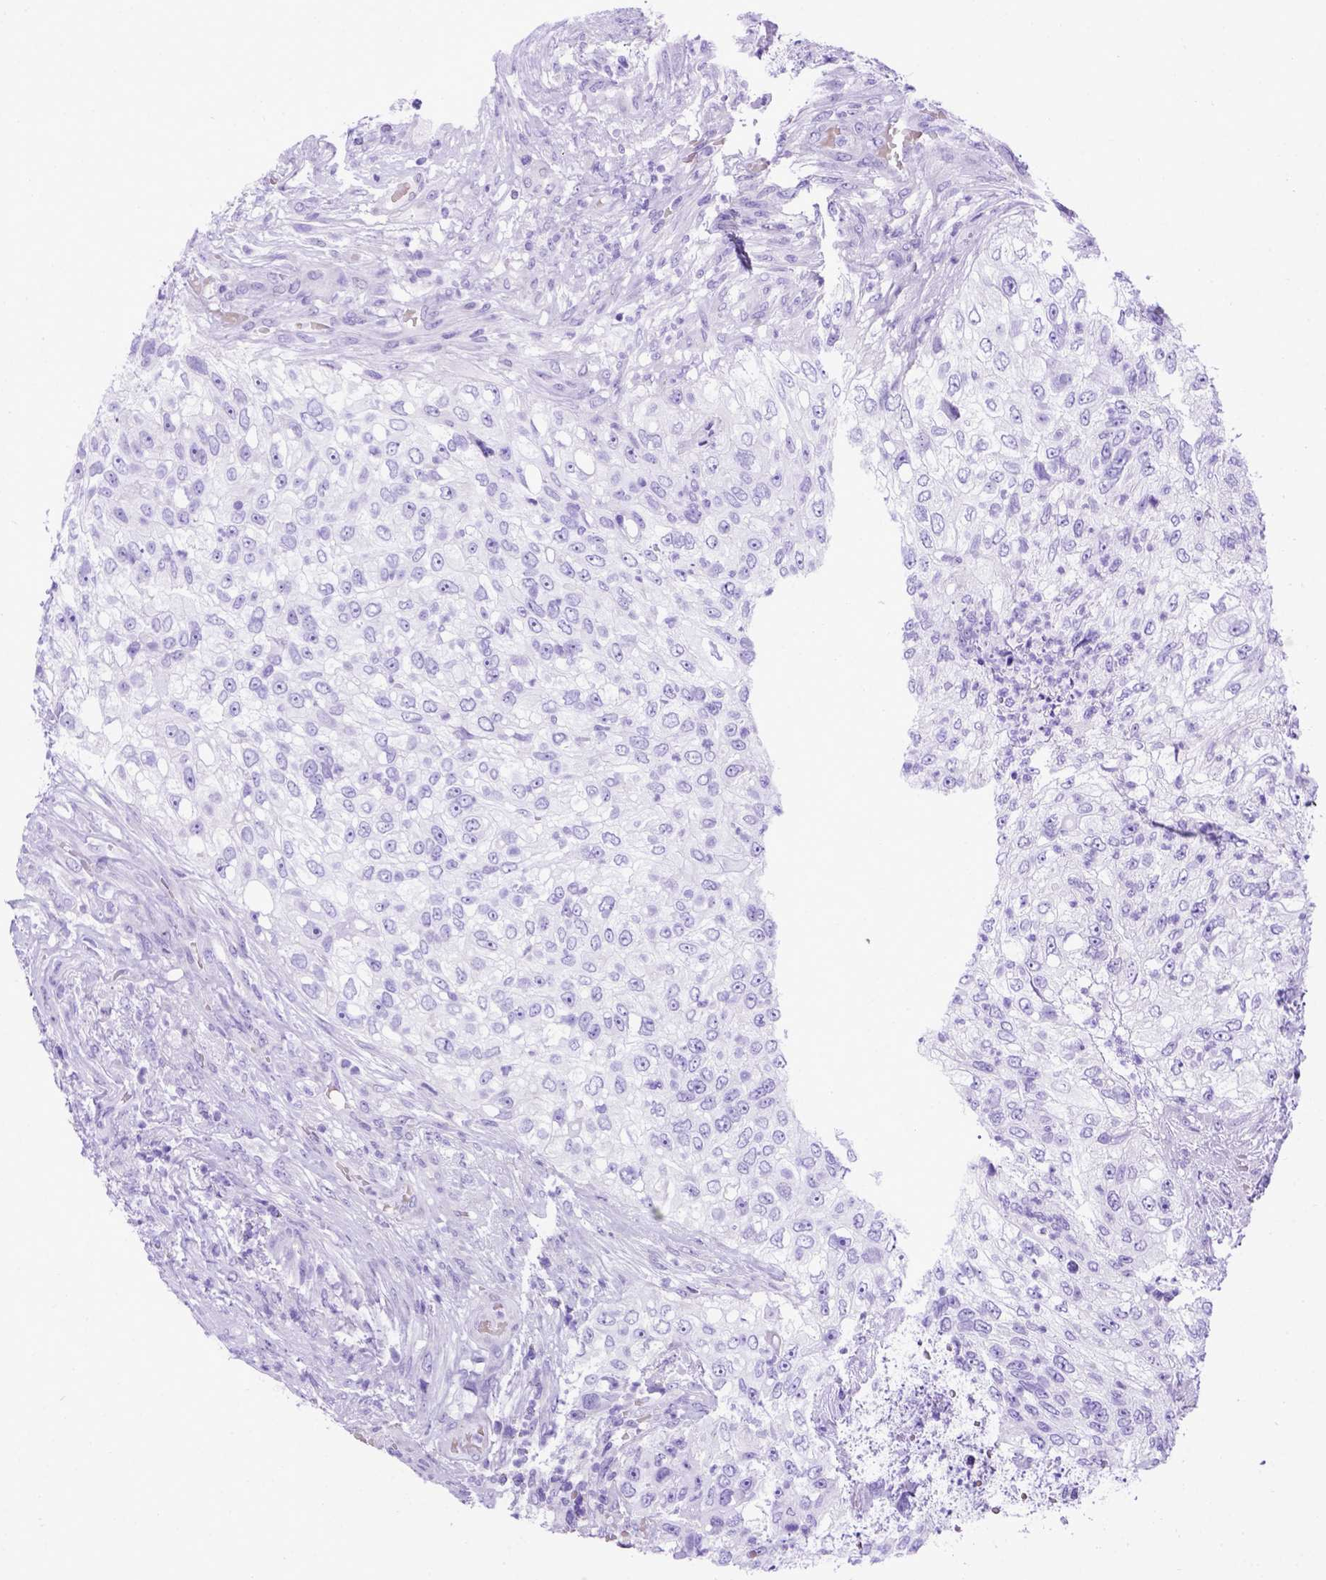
{"staining": {"intensity": "negative", "quantity": "none", "location": "none"}, "tissue": "urothelial cancer", "cell_type": "Tumor cells", "image_type": "cancer", "snomed": [{"axis": "morphology", "description": "Urothelial carcinoma, High grade"}, {"axis": "topography", "description": "Urinary bladder"}], "caption": "Tumor cells are negative for protein expression in human urothelial carcinoma (high-grade).", "gene": "MEOX2", "patient": {"sex": "female", "age": 60}}